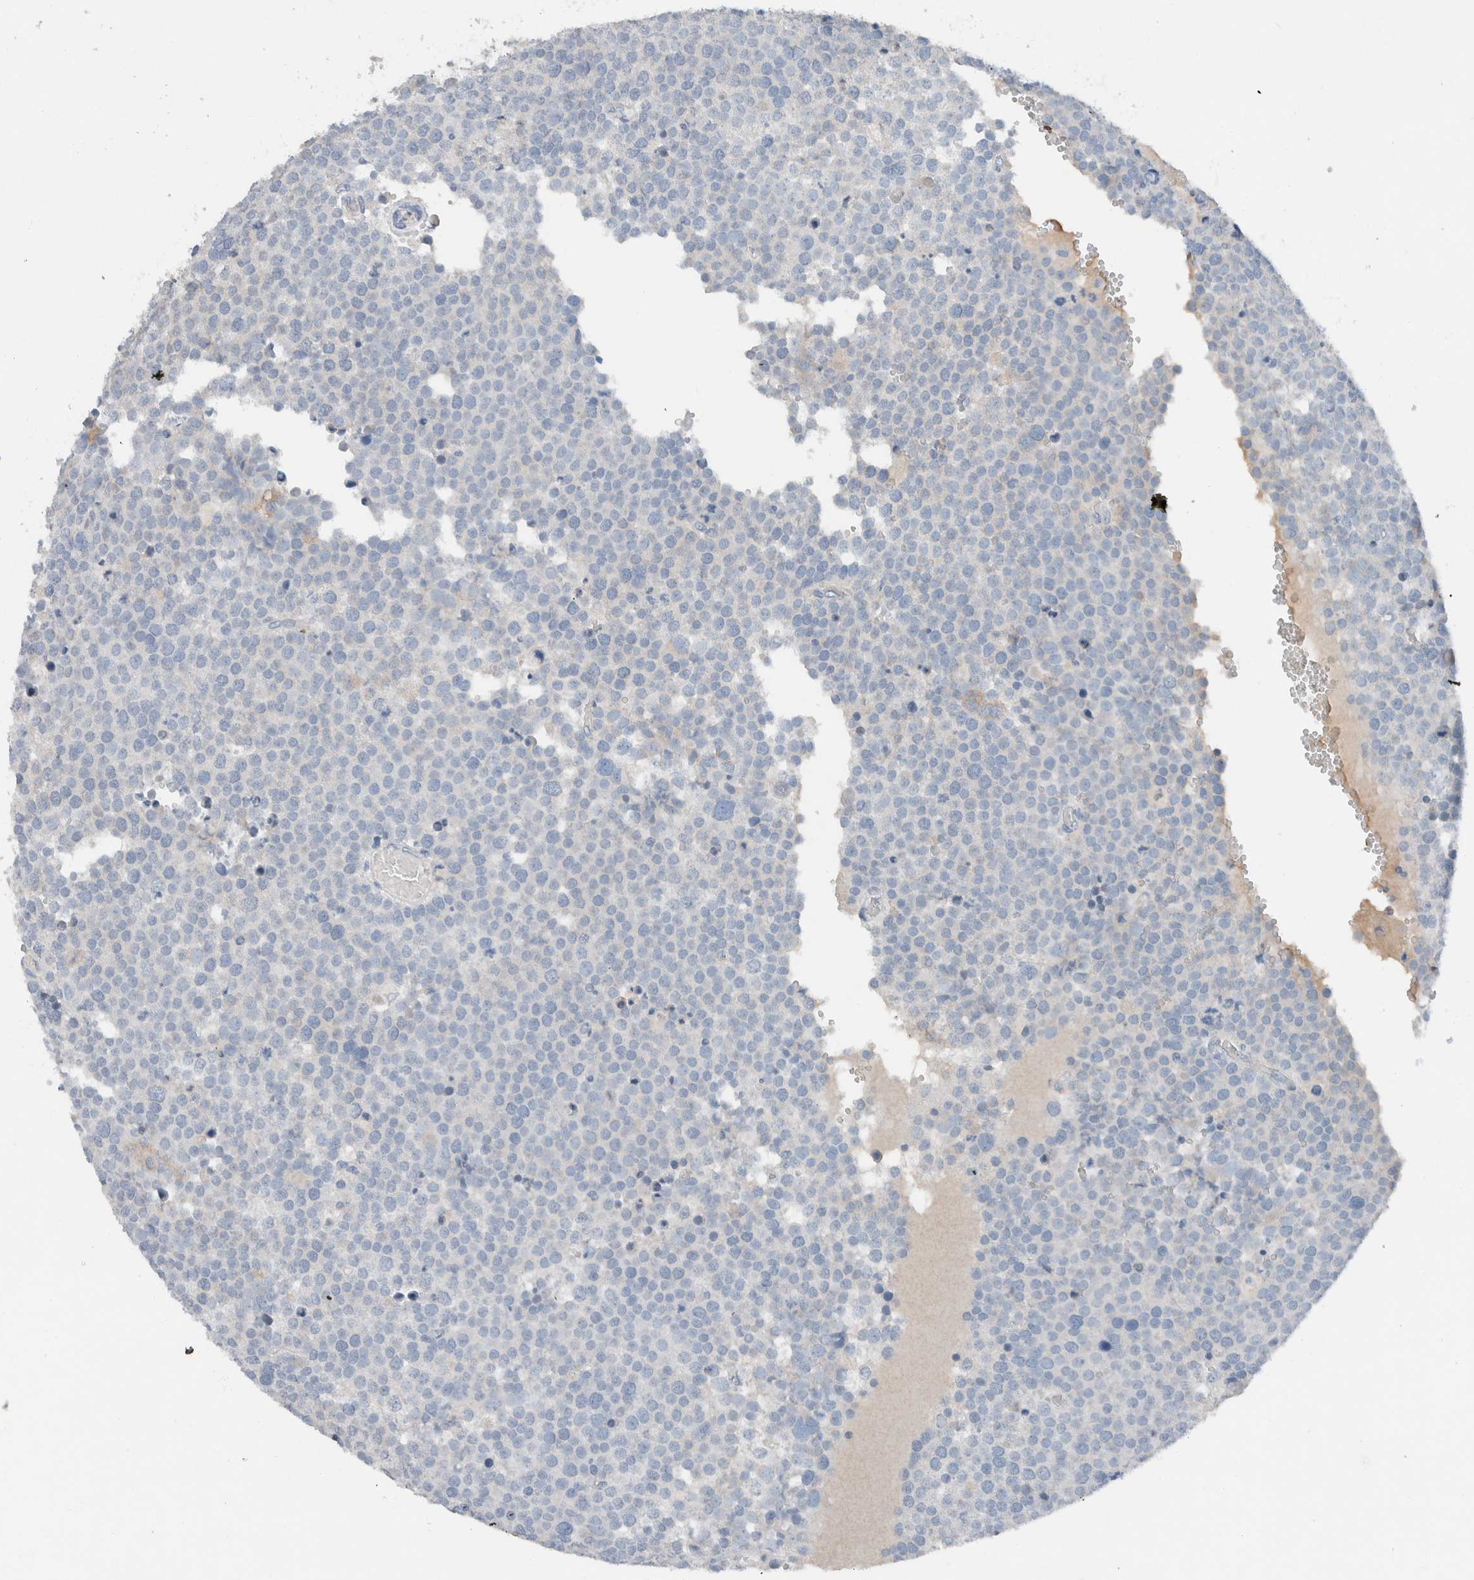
{"staining": {"intensity": "negative", "quantity": "none", "location": "none"}, "tissue": "testis cancer", "cell_type": "Tumor cells", "image_type": "cancer", "snomed": [{"axis": "morphology", "description": "Seminoma, NOS"}, {"axis": "topography", "description": "Testis"}], "caption": "Tumor cells are negative for brown protein staining in testis seminoma. The staining is performed using DAB (3,3'-diaminobenzidine) brown chromogen with nuclei counter-stained in using hematoxylin.", "gene": "DUOX1", "patient": {"sex": "male", "age": 71}}